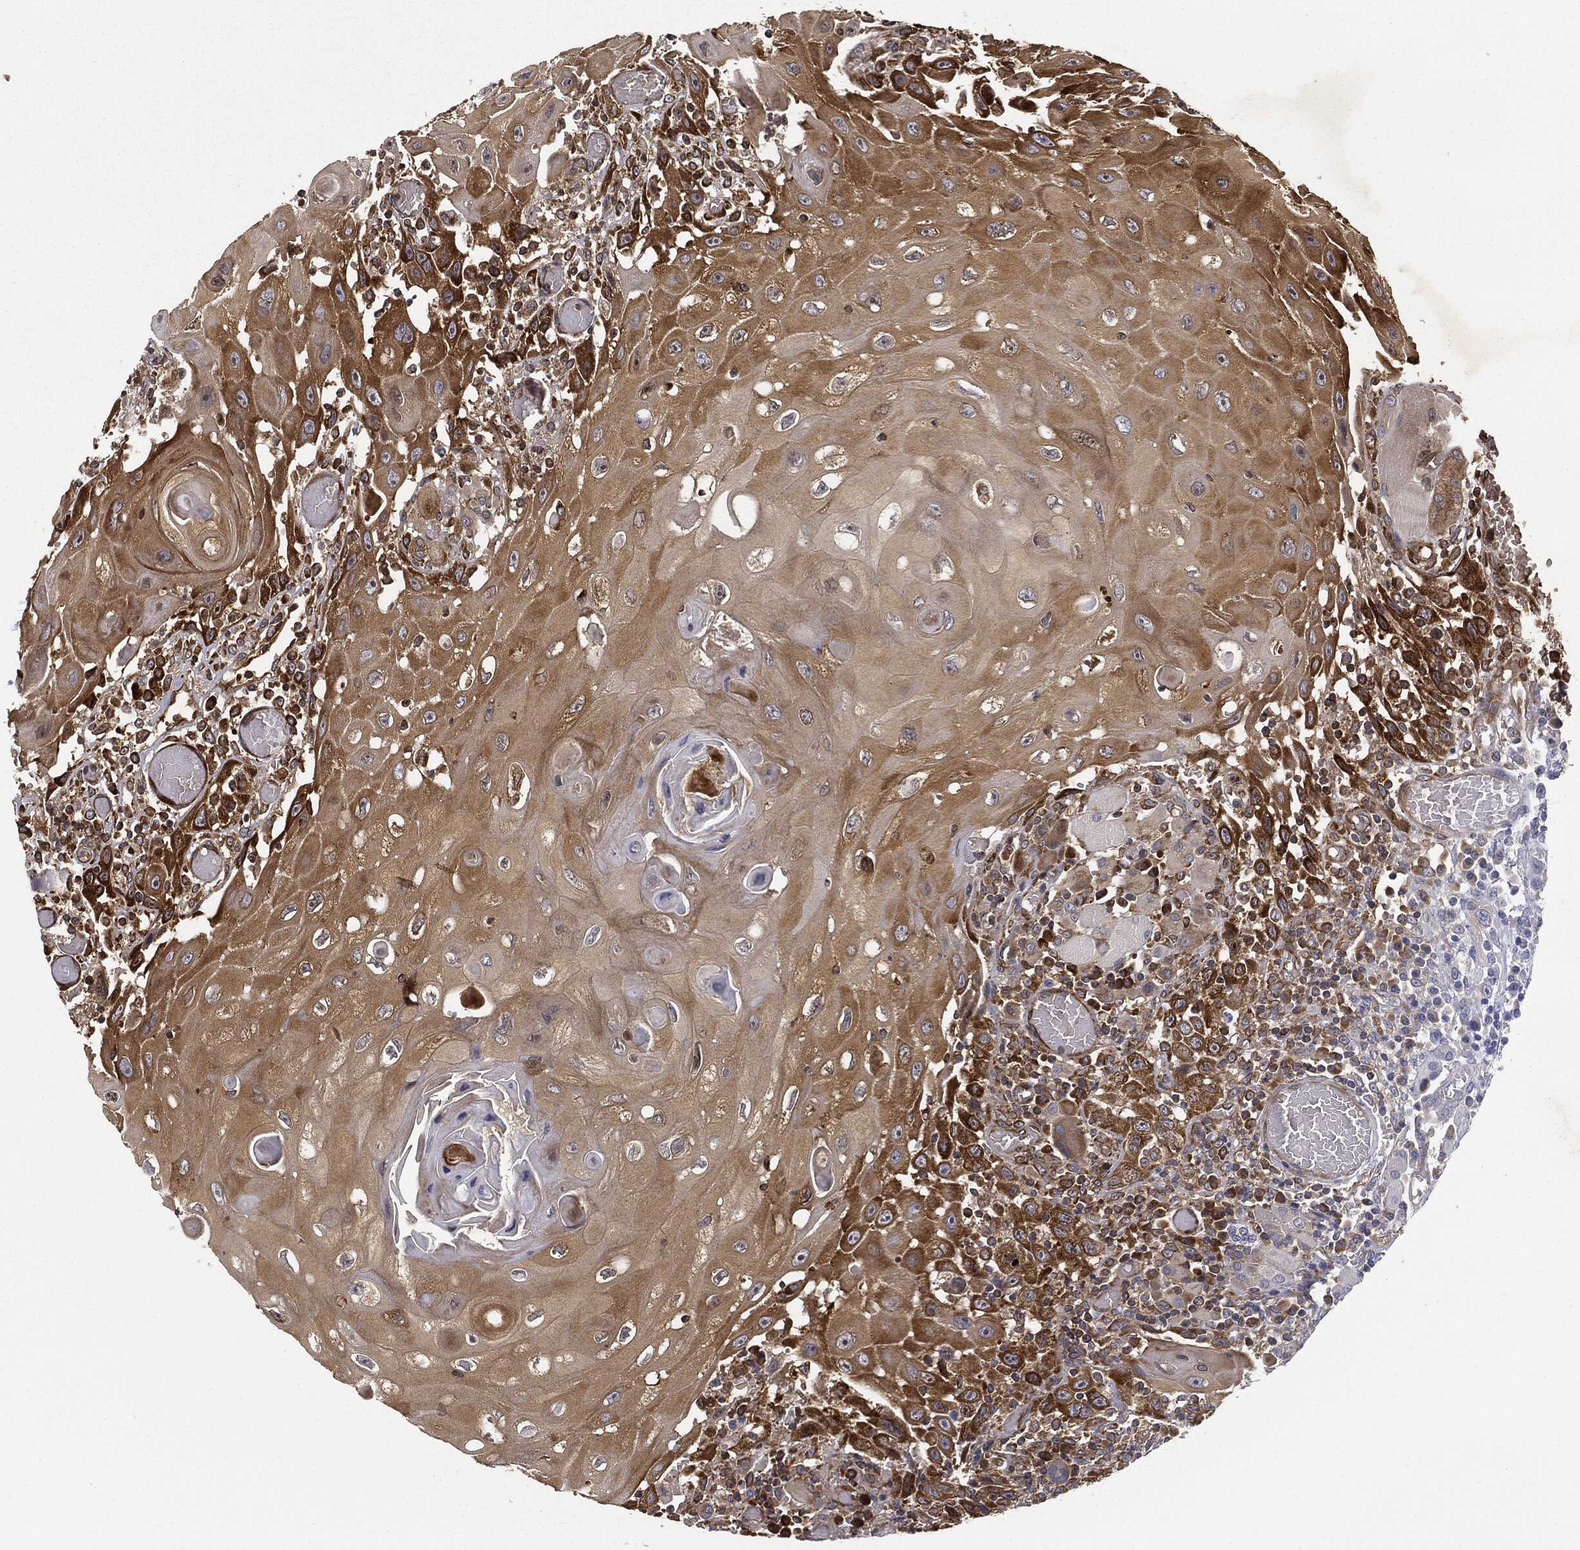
{"staining": {"intensity": "strong", "quantity": ">75%", "location": "cytoplasmic/membranous"}, "tissue": "head and neck cancer", "cell_type": "Tumor cells", "image_type": "cancer", "snomed": [{"axis": "morphology", "description": "Normal tissue, NOS"}, {"axis": "morphology", "description": "Squamous cell carcinoma, NOS"}, {"axis": "topography", "description": "Oral tissue"}, {"axis": "topography", "description": "Head-Neck"}], "caption": "Tumor cells exhibit strong cytoplasmic/membranous staining in about >75% of cells in head and neck squamous cell carcinoma. The staining was performed using DAB to visualize the protein expression in brown, while the nuclei were stained in blue with hematoxylin (Magnification: 20x).", "gene": "EIF2AK2", "patient": {"sex": "male", "age": 71}}